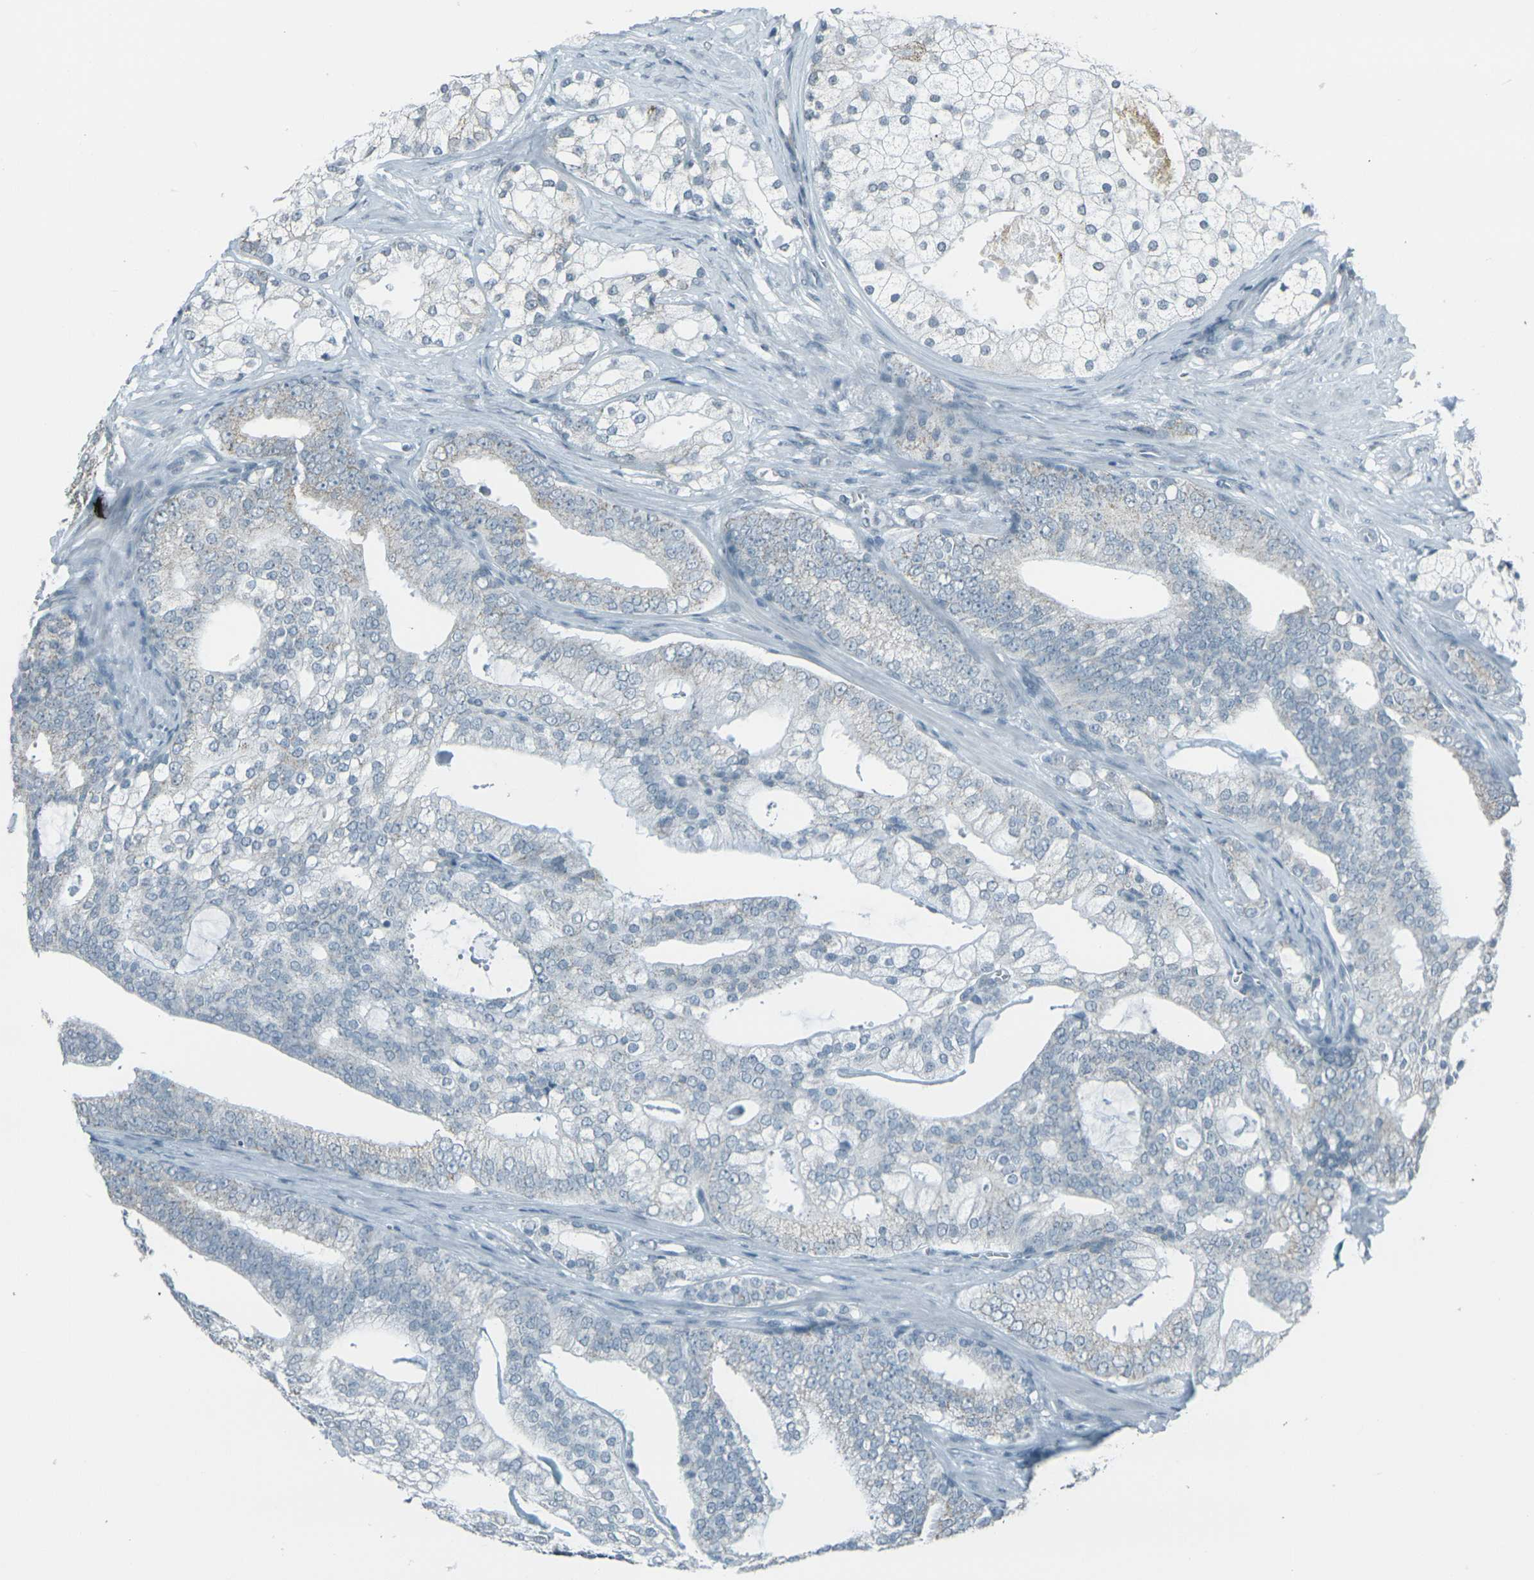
{"staining": {"intensity": "negative", "quantity": "none", "location": "none"}, "tissue": "prostate cancer", "cell_type": "Tumor cells", "image_type": "cancer", "snomed": [{"axis": "morphology", "description": "Adenocarcinoma, Low grade"}, {"axis": "topography", "description": "Prostate"}], "caption": "Immunohistochemical staining of prostate cancer displays no significant staining in tumor cells.", "gene": "H2BC1", "patient": {"sex": "male", "age": 58}}